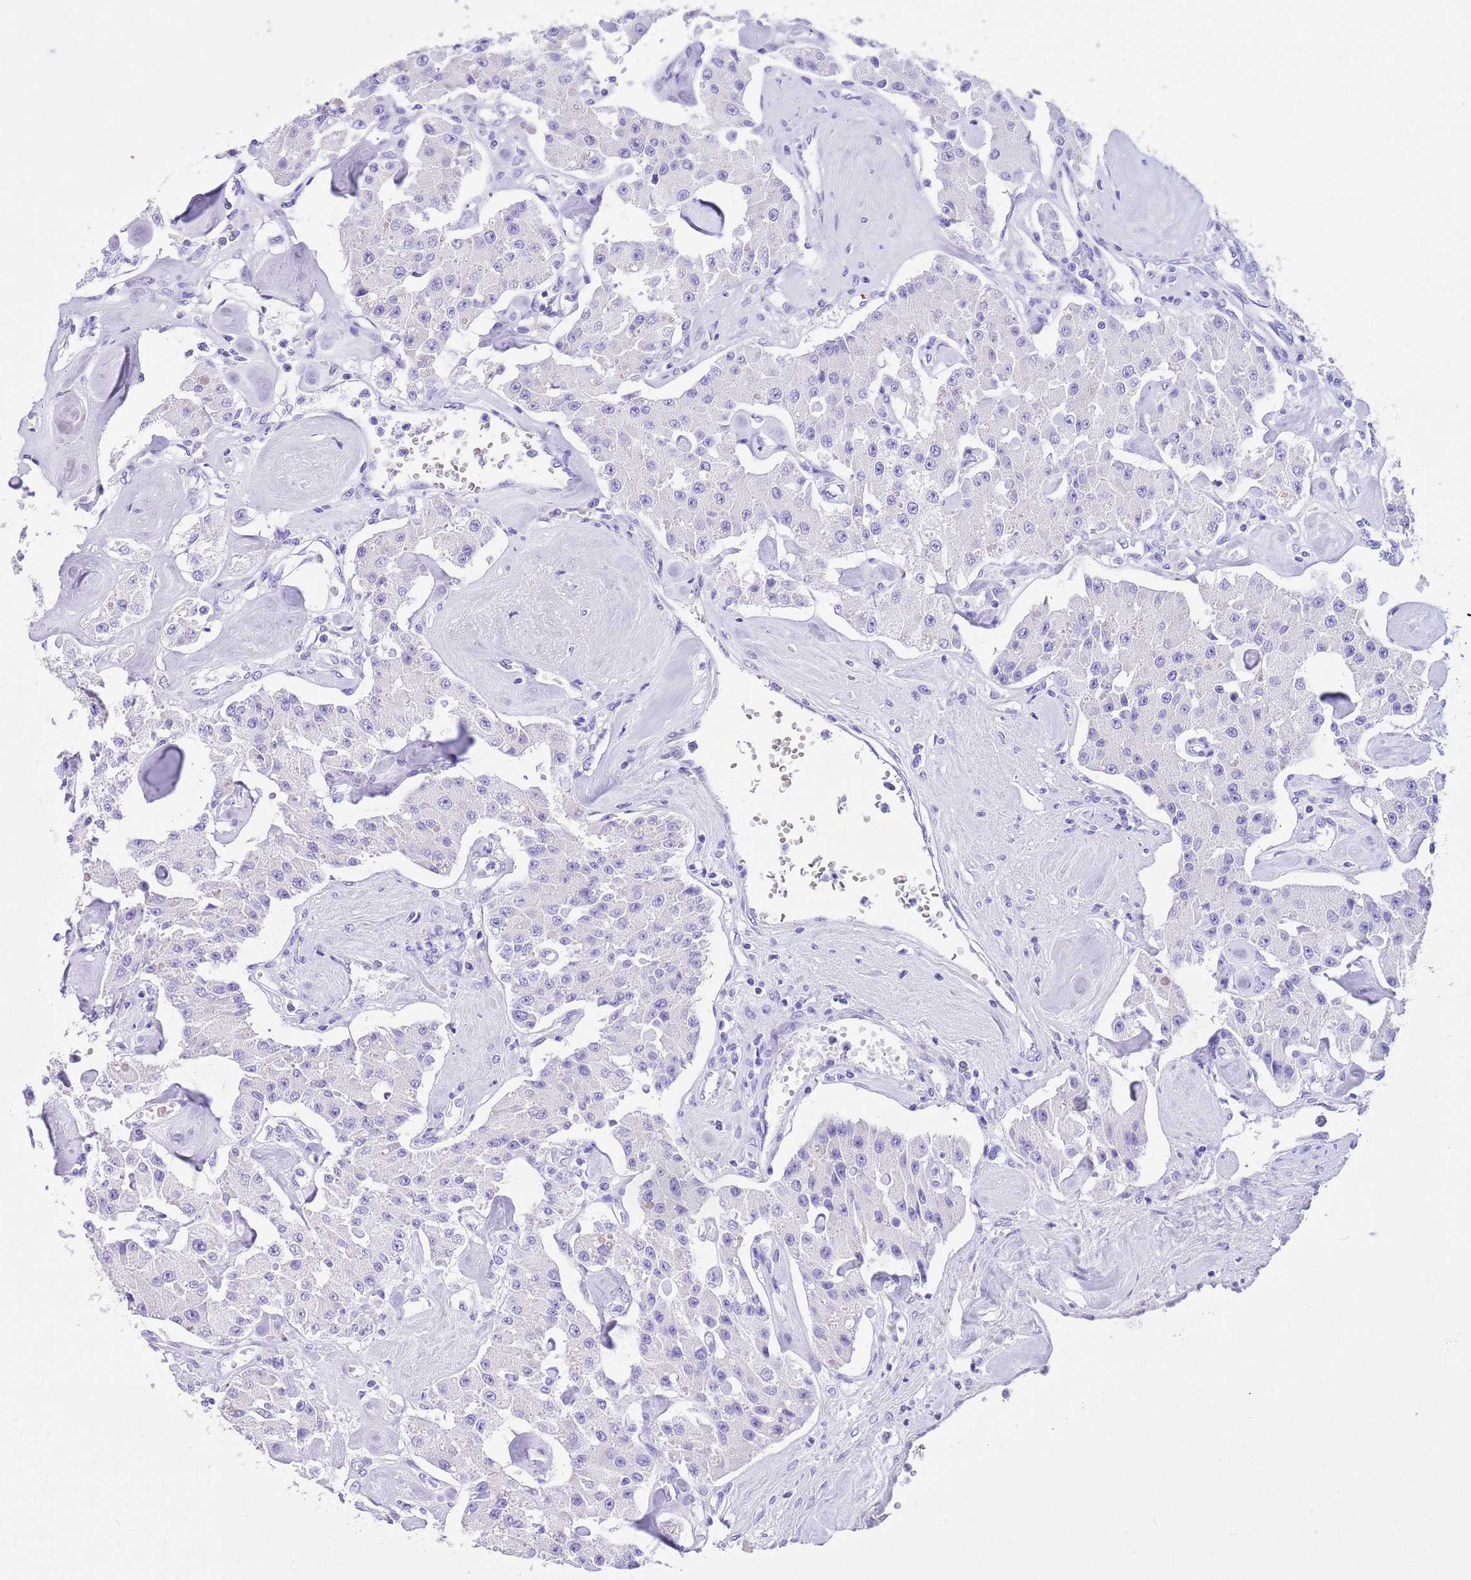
{"staining": {"intensity": "negative", "quantity": "none", "location": "none"}, "tissue": "carcinoid", "cell_type": "Tumor cells", "image_type": "cancer", "snomed": [{"axis": "morphology", "description": "Carcinoid, malignant, NOS"}, {"axis": "topography", "description": "Pancreas"}], "caption": "Tumor cells are negative for brown protein staining in carcinoid (malignant).", "gene": "TMEM185B", "patient": {"sex": "male", "age": 41}}